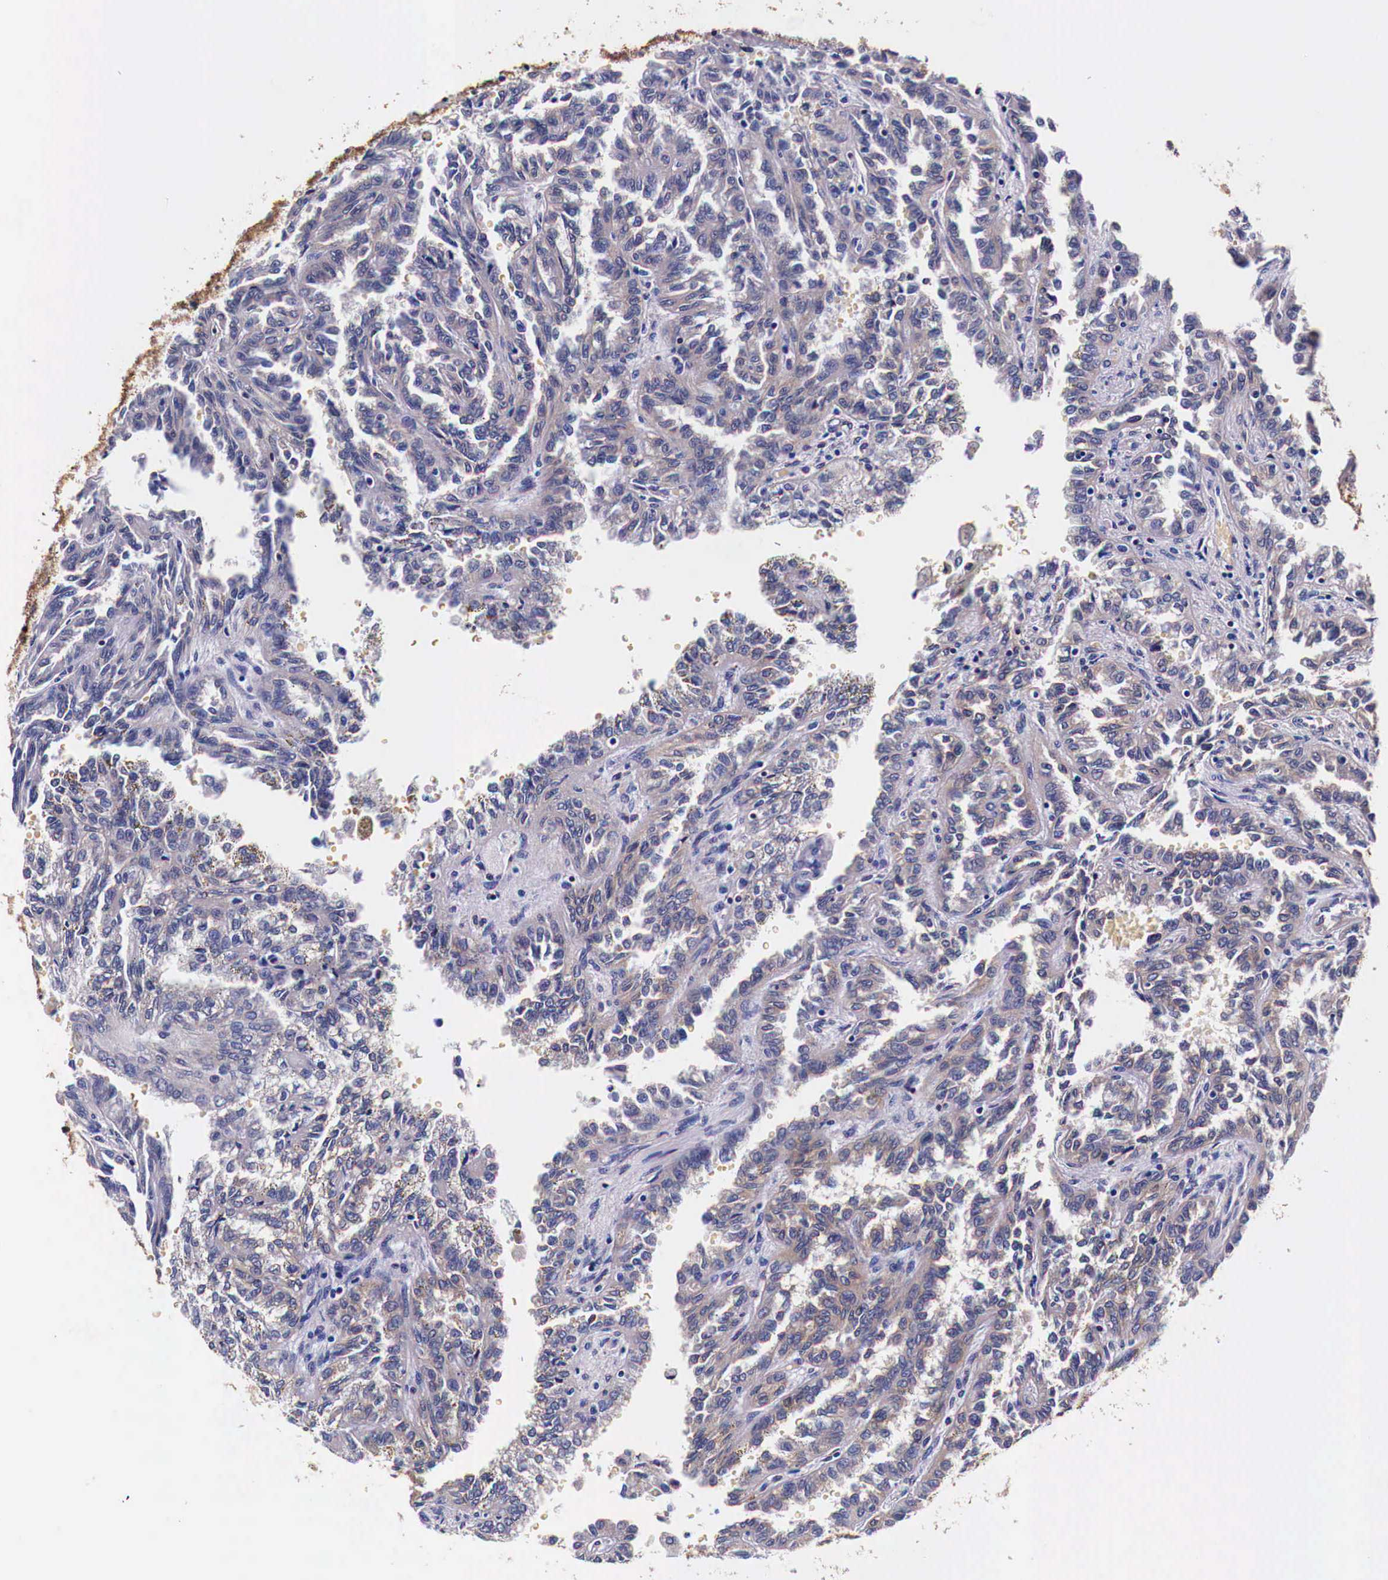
{"staining": {"intensity": "negative", "quantity": "none", "location": "none"}, "tissue": "renal cancer", "cell_type": "Tumor cells", "image_type": "cancer", "snomed": [{"axis": "morphology", "description": "Inflammation, NOS"}, {"axis": "morphology", "description": "Adenocarcinoma, NOS"}, {"axis": "topography", "description": "Kidney"}], "caption": "Renal adenocarcinoma stained for a protein using immunohistochemistry demonstrates no positivity tumor cells.", "gene": "HSPB1", "patient": {"sex": "male", "age": 68}}